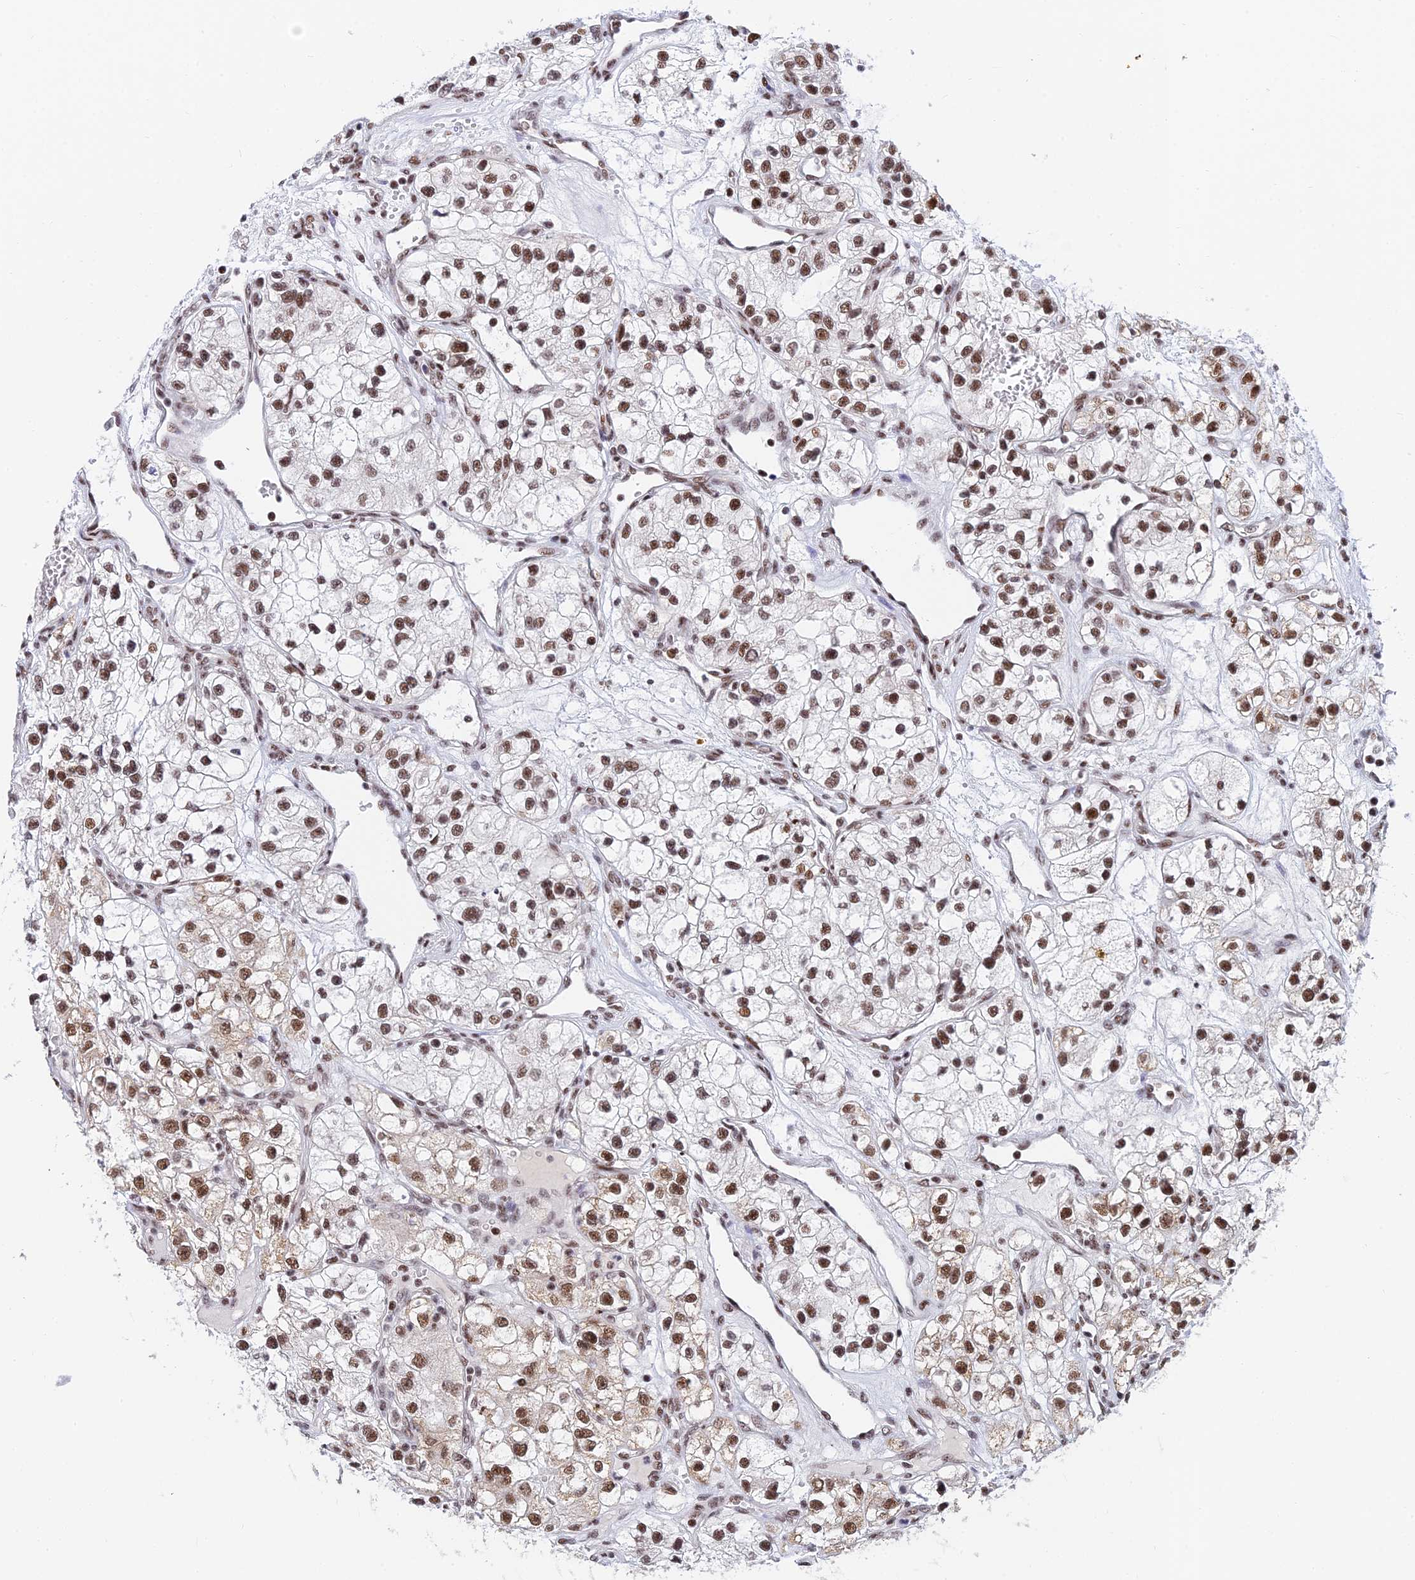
{"staining": {"intensity": "moderate", "quantity": ">75%", "location": "nuclear"}, "tissue": "renal cancer", "cell_type": "Tumor cells", "image_type": "cancer", "snomed": [{"axis": "morphology", "description": "Adenocarcinoma, NOS"}, {"axis": "topography", "description": "Kidney"}], "caption": "The histopathology image shows a brown stain indicating the presence of a protein in the nuclear of tumor cells in adenocarcinoma (renal).", "gene": "USP22", "patient": {"sex": "female", "age": 57}}